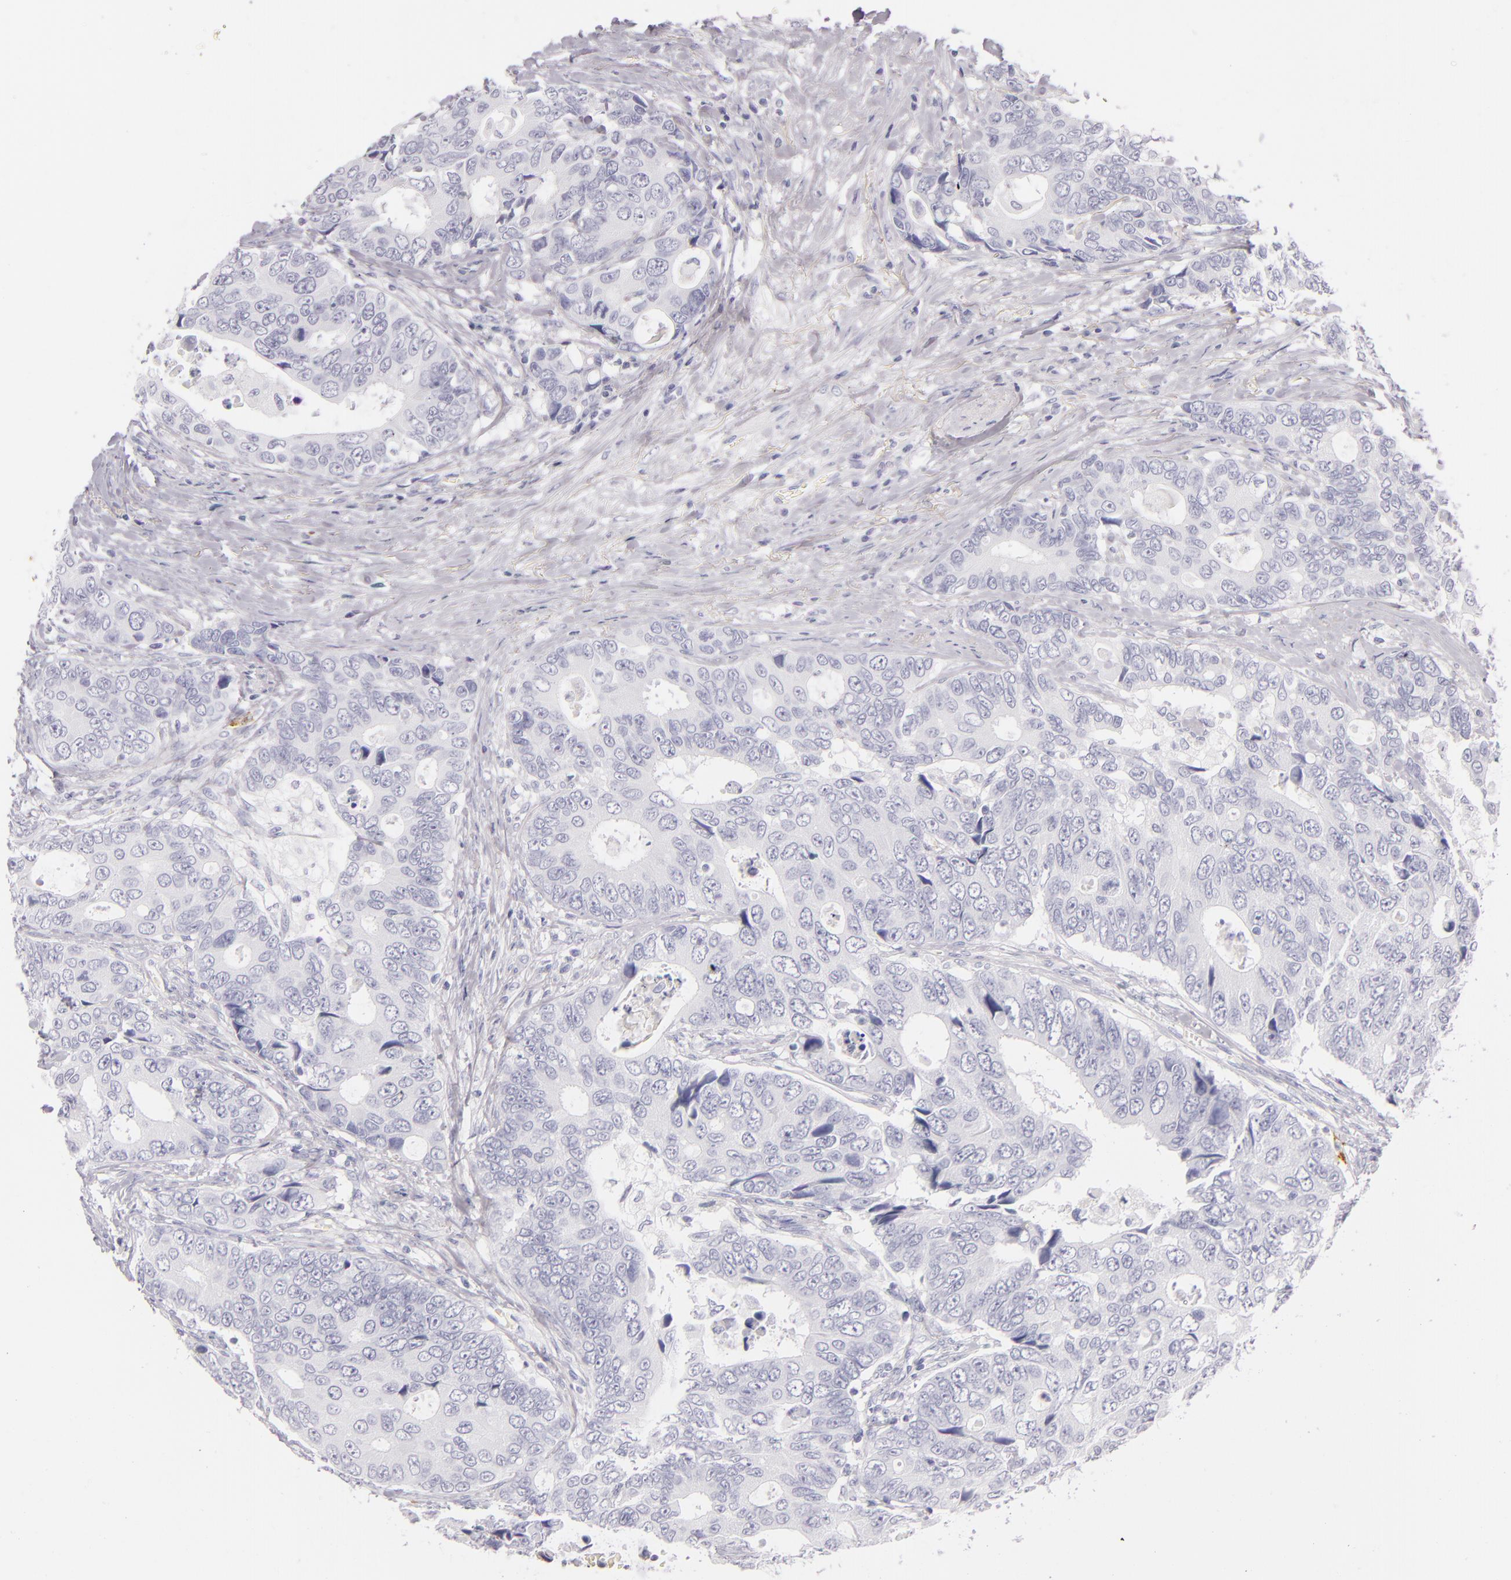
{"staining": {"intensity": "negative", "quantity": "none", "location": "none"}, "tissue": "colorectal cancer", "cell_type": "Tumor cells", "image_type": "cancer", "snomed": [{"axis": "morphology", "description": "Adenocarcinoma, NOS"}, {"axis": "topography", "description": "Rectum"}], "caption": "The IHC photomicrograph has no significant staining in tumor cells of colorectal cancer tissue.", "gene": "CD207", "patient": {"sex": "female", "age": 67}}